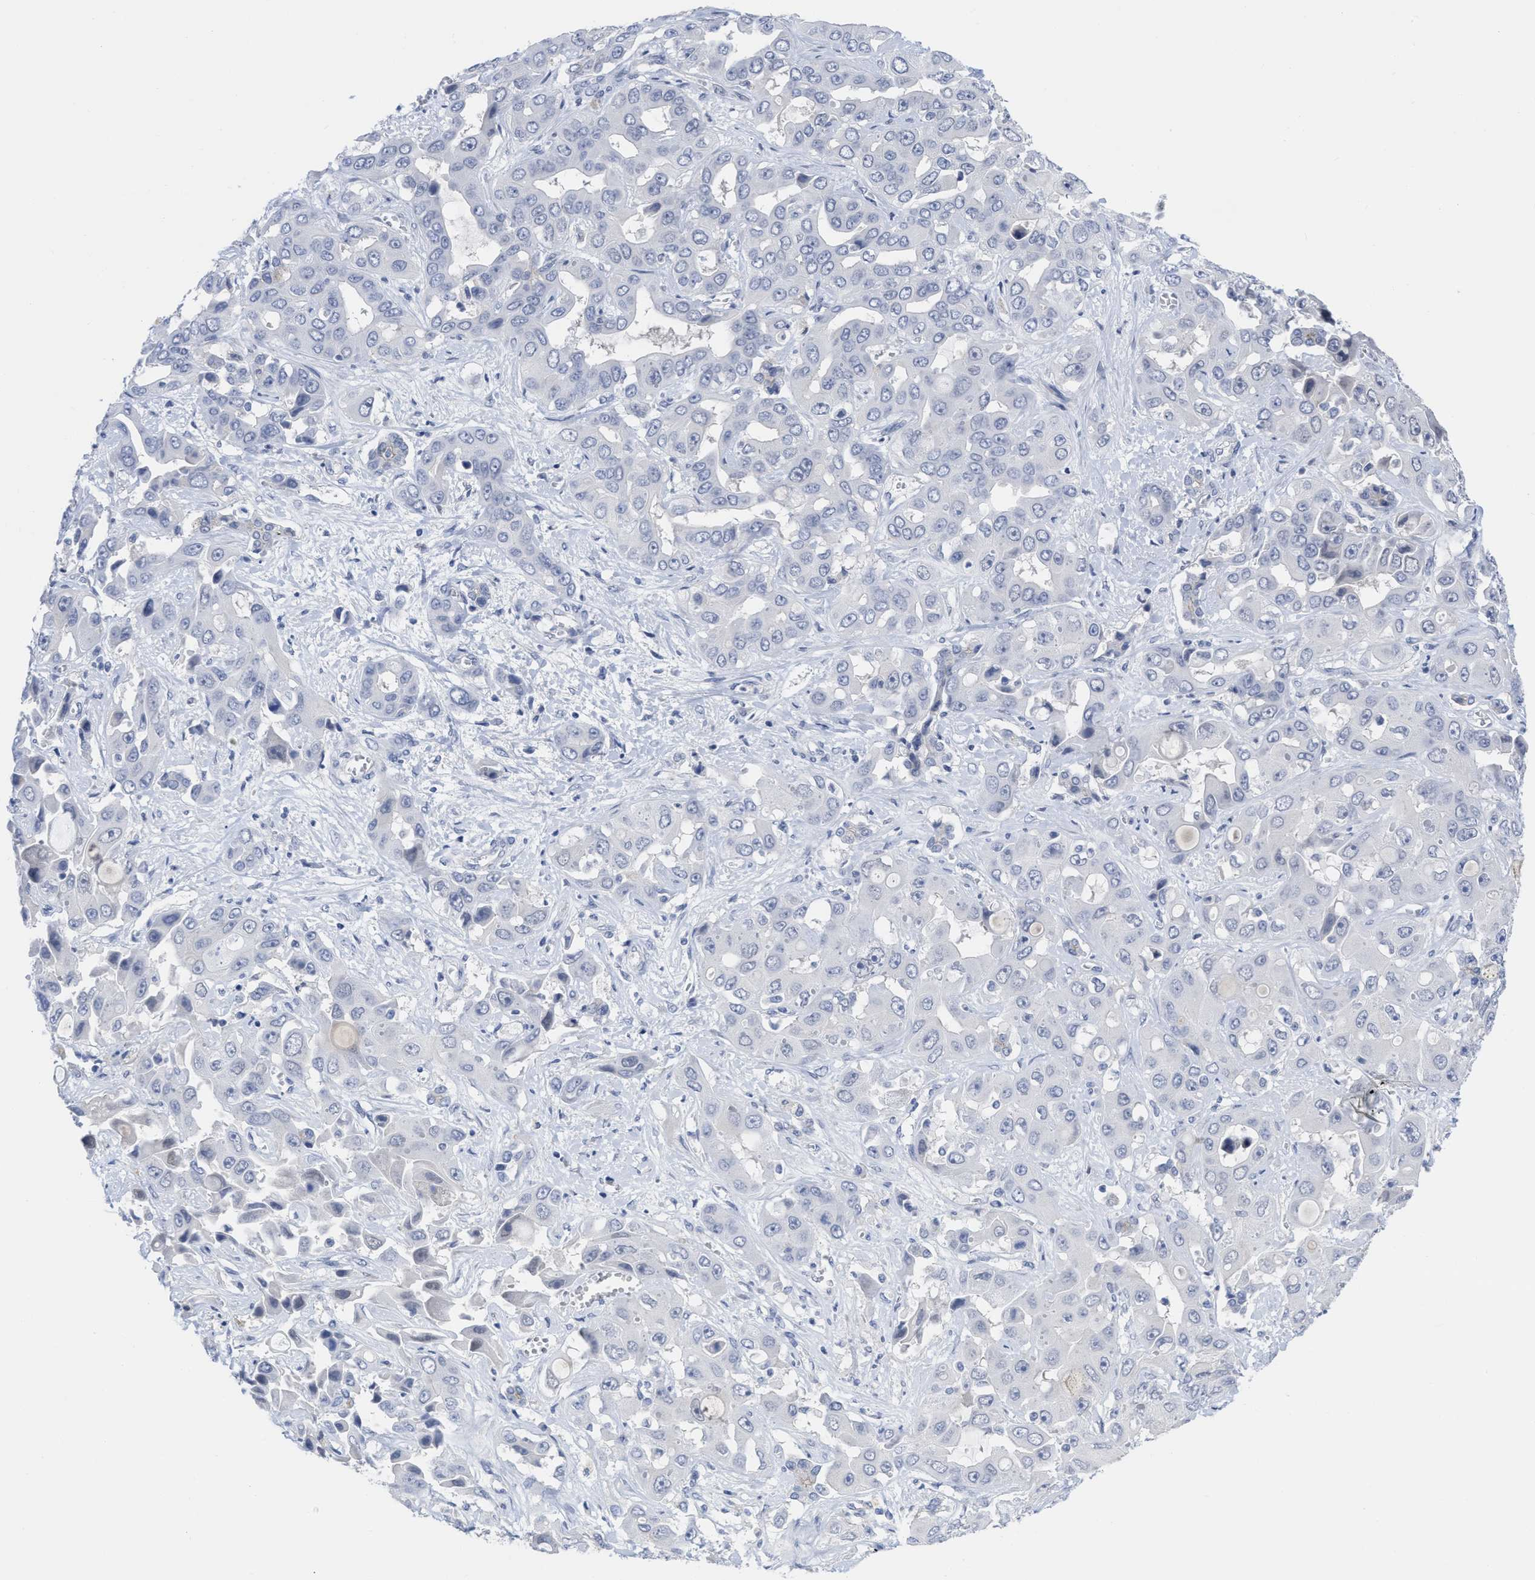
{"staining": {"intensity": "negative", "quantity": "none", "location": "none"}, "tissue": "liver cancer", "cell_type": "Tumor cells", "image_type": "cancer", "snomed": [{"axis": "morphology", "description": "Cholangiocarcinoma"}, {"axis": "topography", "description": "Liver"}], "caption": "IHC image of neoplastic tissue: human cholangiocarcinoma (liver) stained with DAB (3,3'-diaminobenzidine) reveals no significant protein staining in tumor cells.", "gene": "ACKR1", "patient": {"sex": "female", "age": 52}}